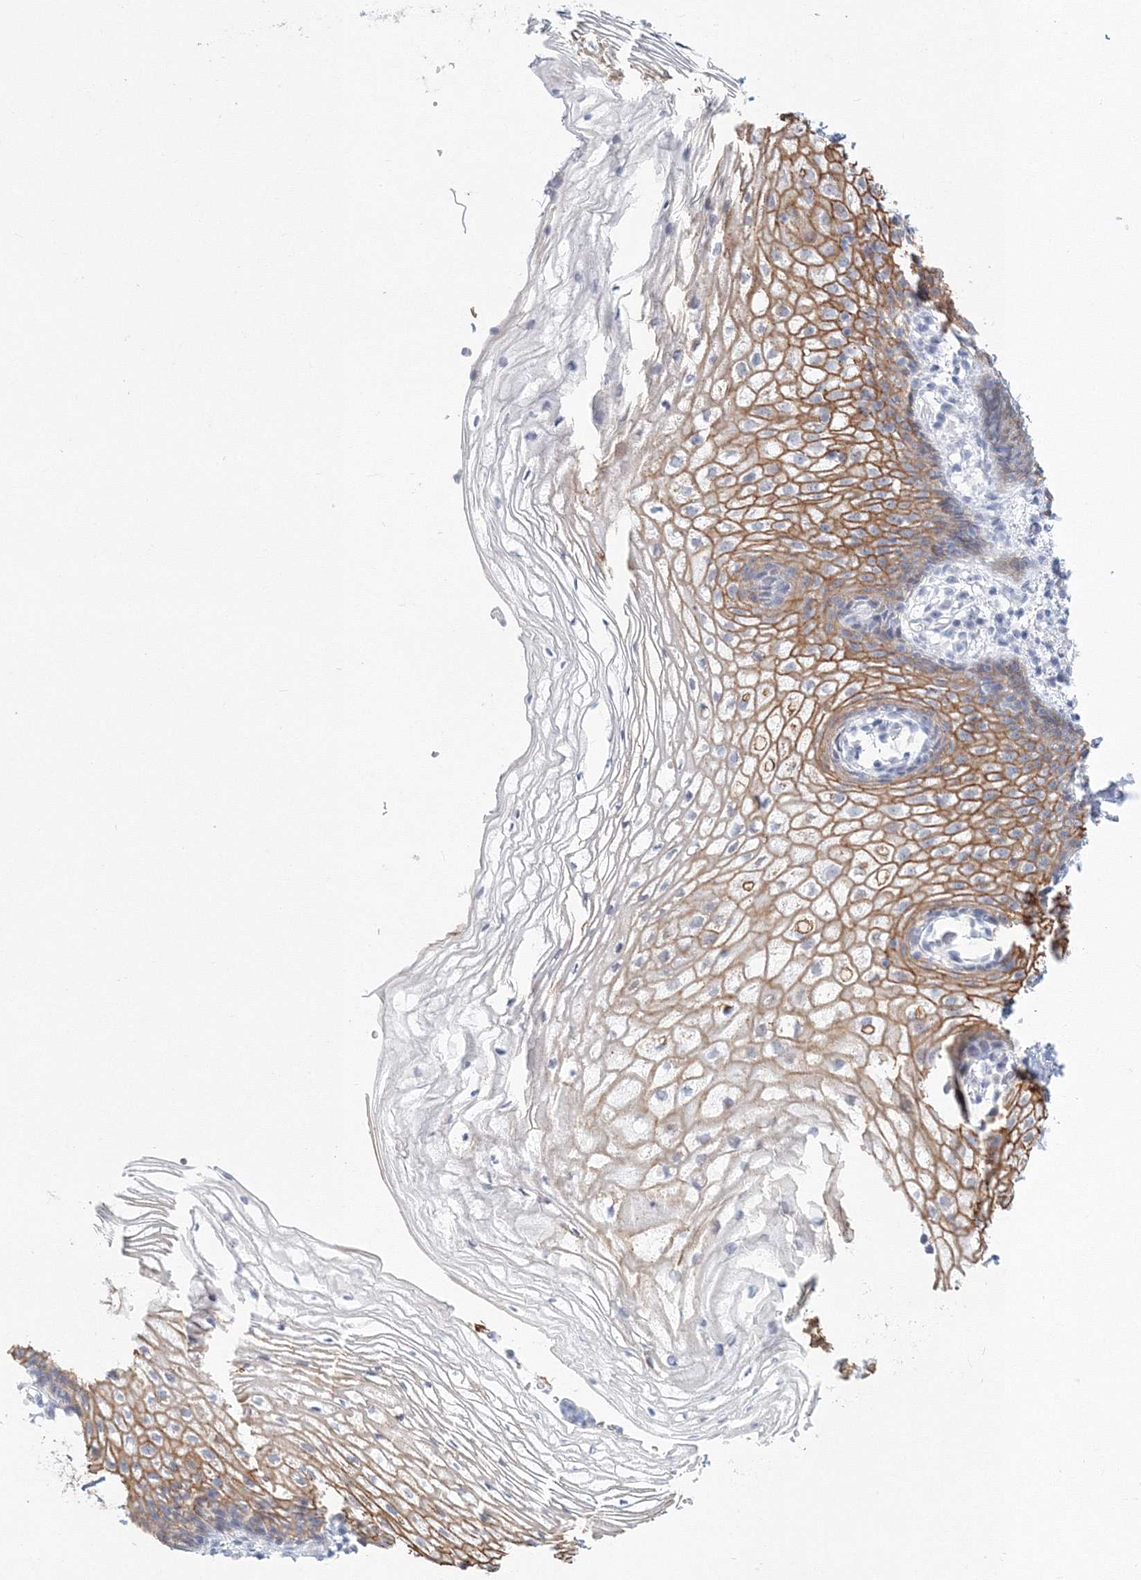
{"staining": {"intensity": "moderate", "quantity": "25%-75%", "location": "cytoplasmic/membranous"}, "tissue": "vagina", "cell_type": "Squamous epithelial cells", "image_type": "normal", "snomed": [{"axis": "morphology", "description": "Normal tissue, NOS"}, {"axis": "topography", "description": "Vagina"}], "caption": "Protein staining reveals moderate cytoplasmic/membranous expression in about 25%-75% of squamous epithelial cells in normal vagina. The protein of interest is stained brown, and the nuclei are stained in blue (DAB IHC with brightfield microscopy, high magnification).", "gene": "VSIG1", "patient": {"sex": "female", "age": 60}}